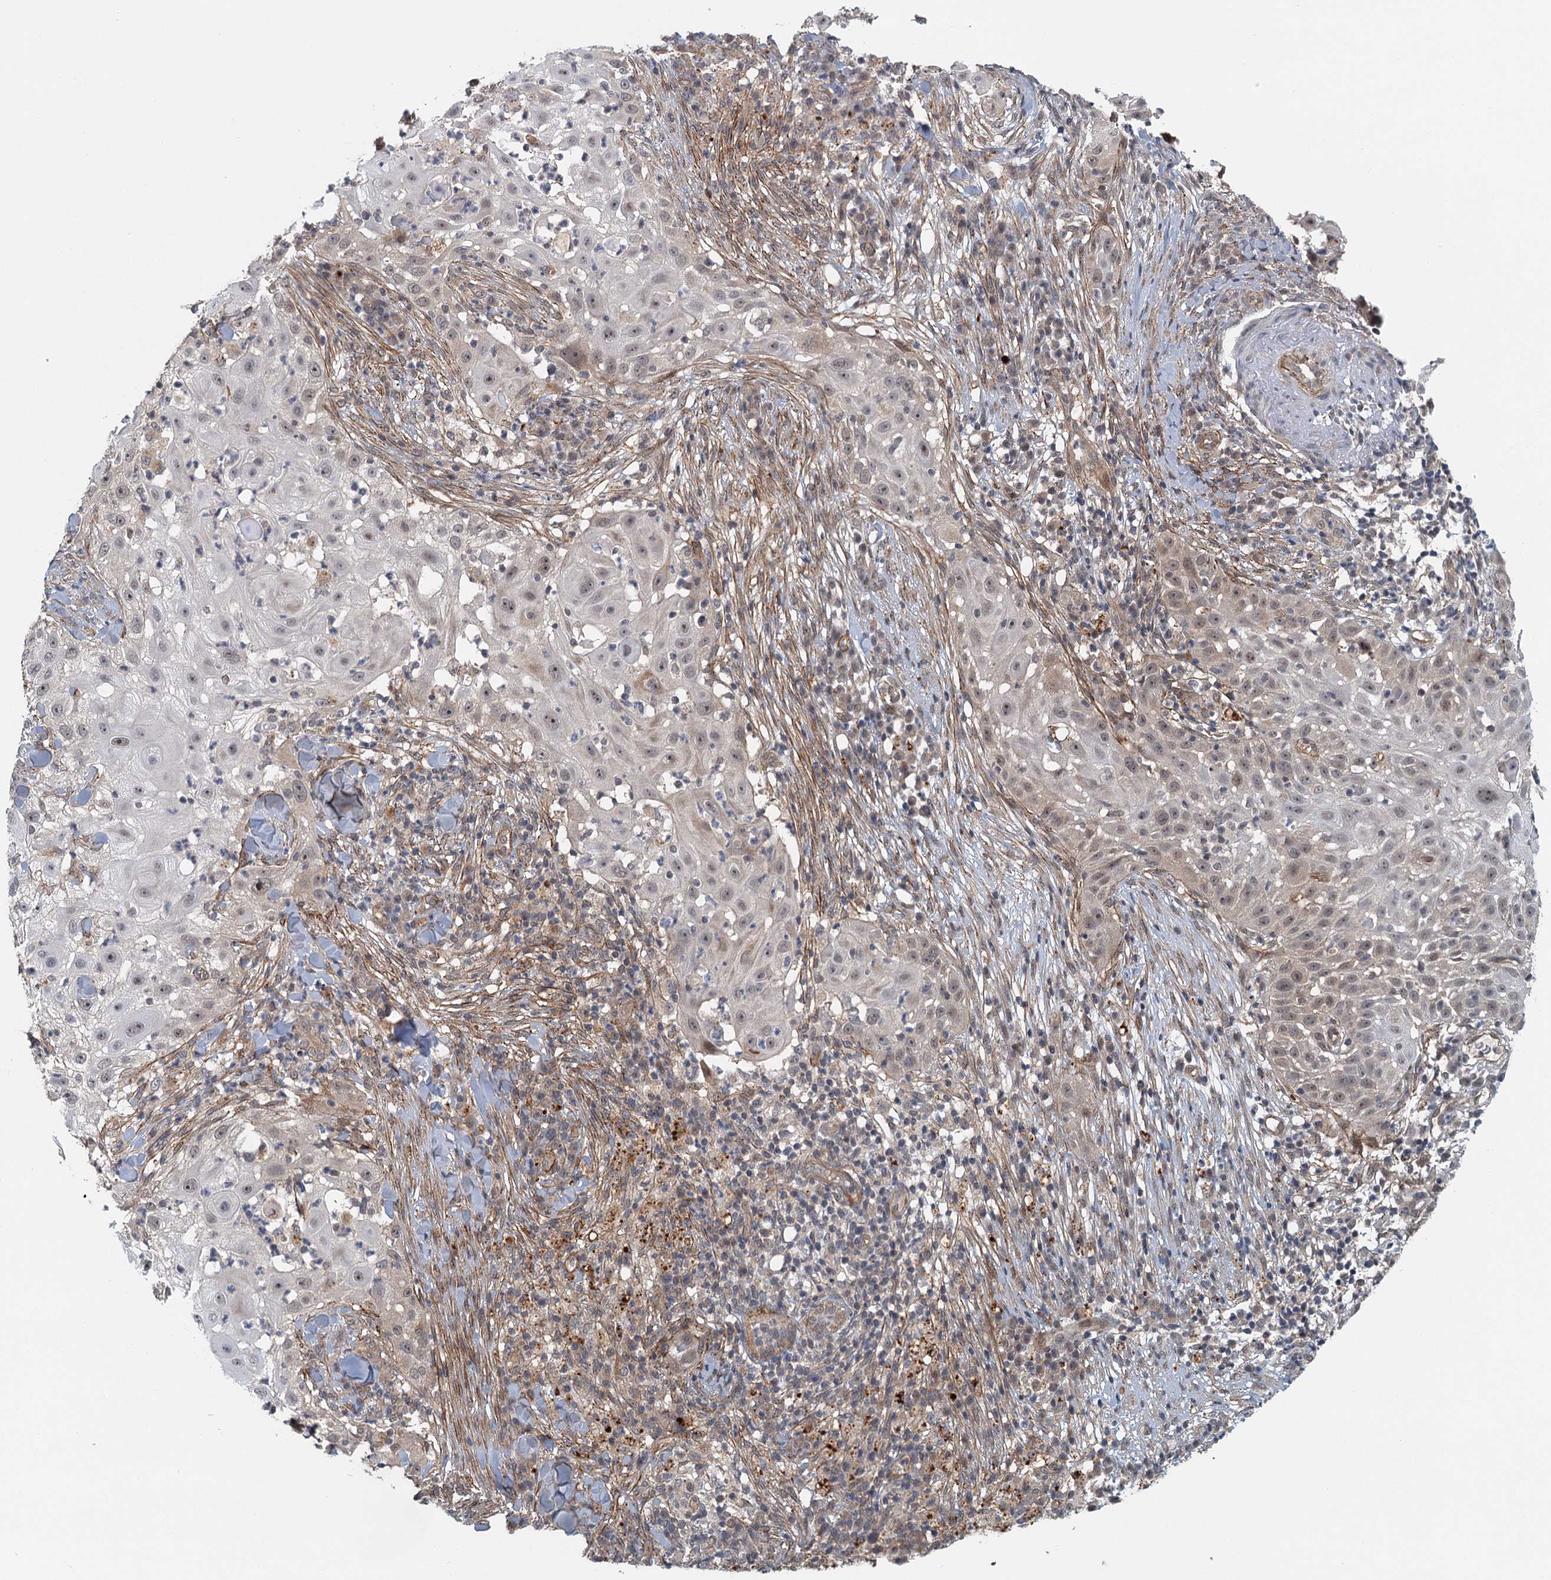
{"staining": {"intensity": "weak", "quantity": "25%-75%", "location": "nuclear"}, "tissue": "skin cancer", "cell_type": "Tumor cells", "image_type": "cancer", "snomed": [{"axis": "morphology", "description": "Squamous cell carcinoma, NOS"}, {"axis": "topography", "description": "Skin"}], "caption": "Squamous cell carcinoma (skin) tissue reveals weak nuclear positivity in about 25%-75% of tumor cells, visualized by immunohistochemistry.", "gene": "TAS2R42", "patient": {"sex": "female", "age": 44}}